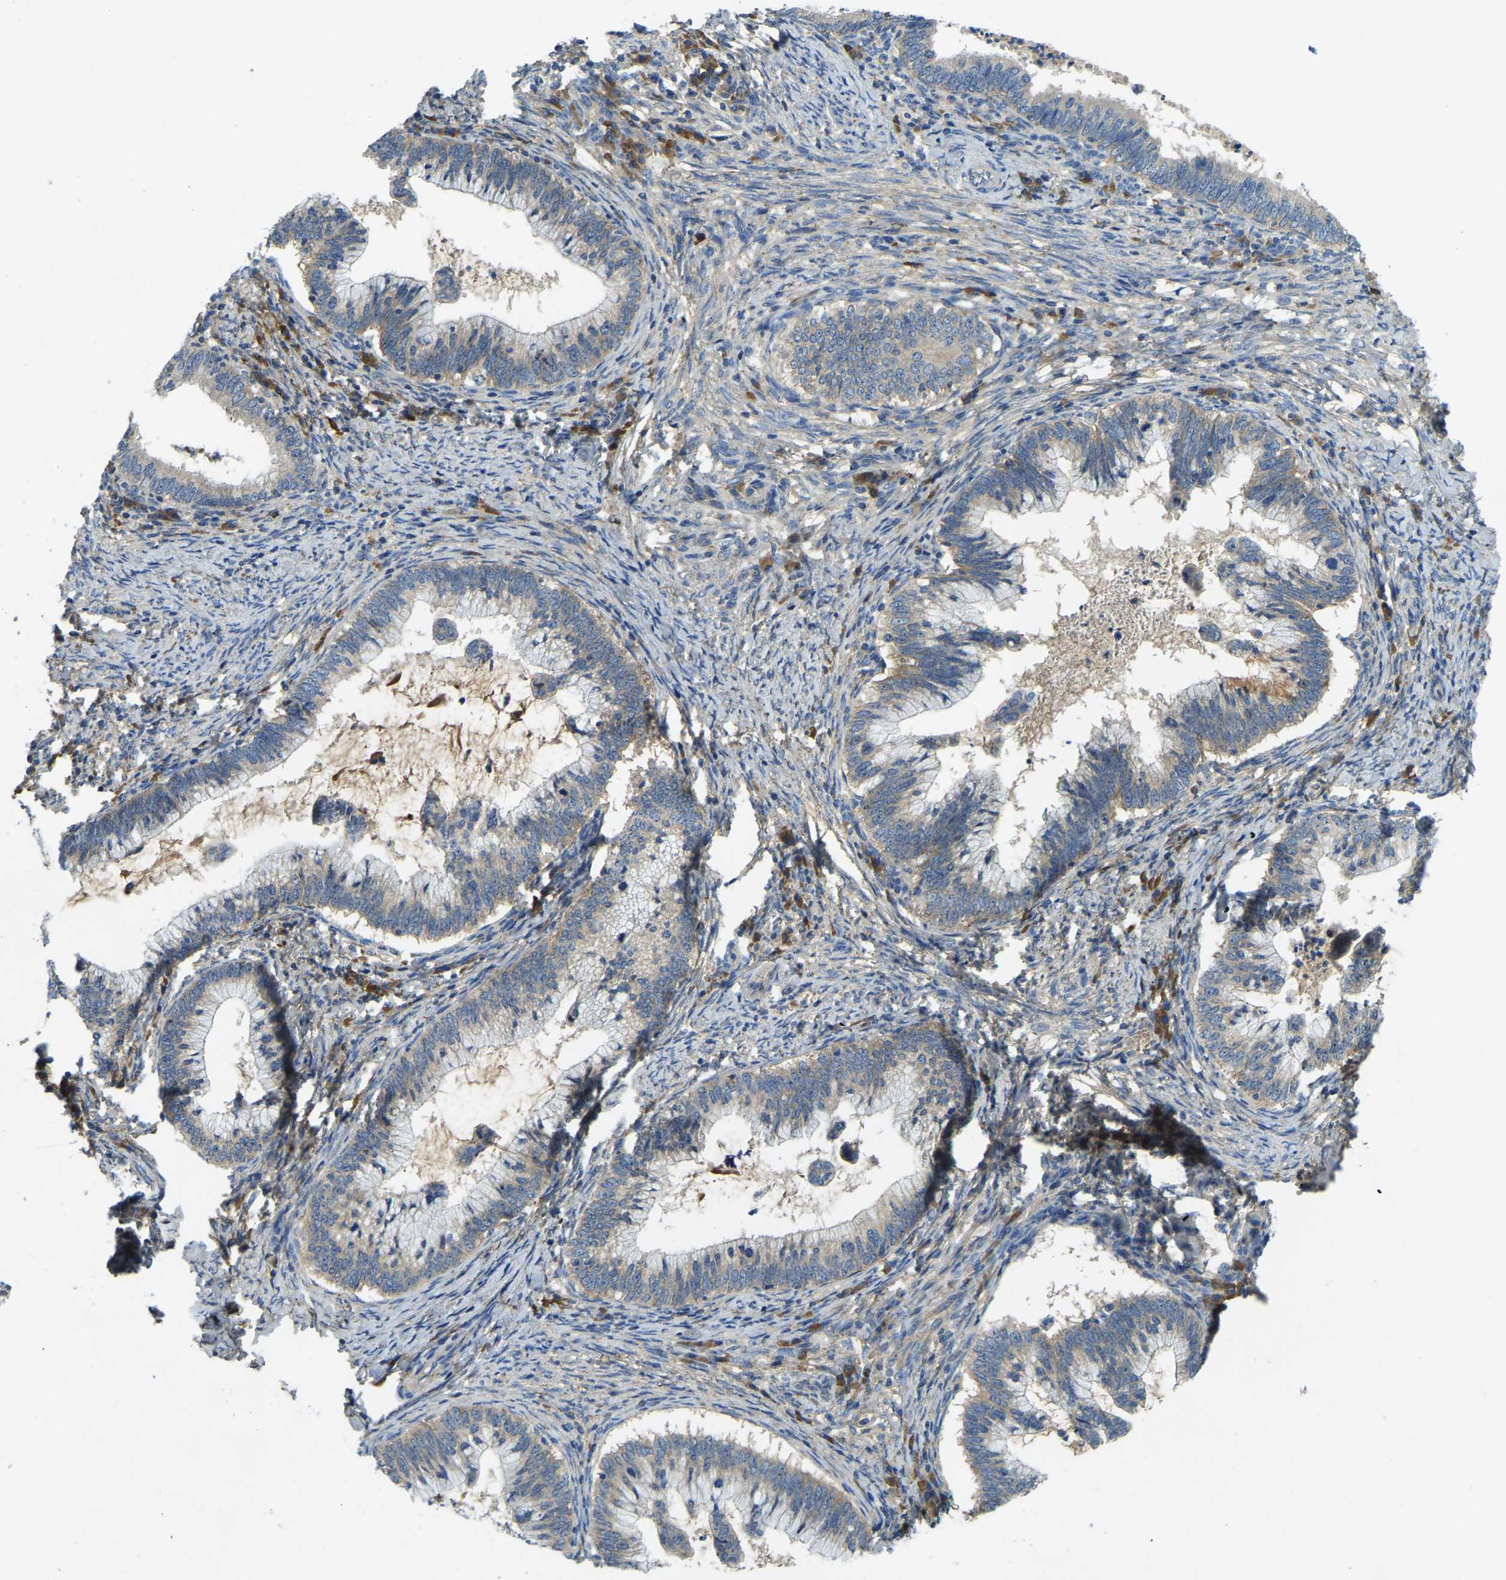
{"staining": {"intensity": "negative", "quantity": "none", "location": "none"}, "tissue": "cervical cancer", "cell_type": "Tumor cells", "image_type": "cancer", "snomed": [{"axis": "morphology", "description": "Adenocarcinoma, NOS"}, {"axis": "topography", "description": "Cervix"}], "caption": "Immunohistochemistry of cervical cancer (adenocarcinoma) demonstrates no staining in tumor cells. Nuclei are stained in blue.", "gene": "ATP8B1", "patient": {"sex": "female", "age": 36}}